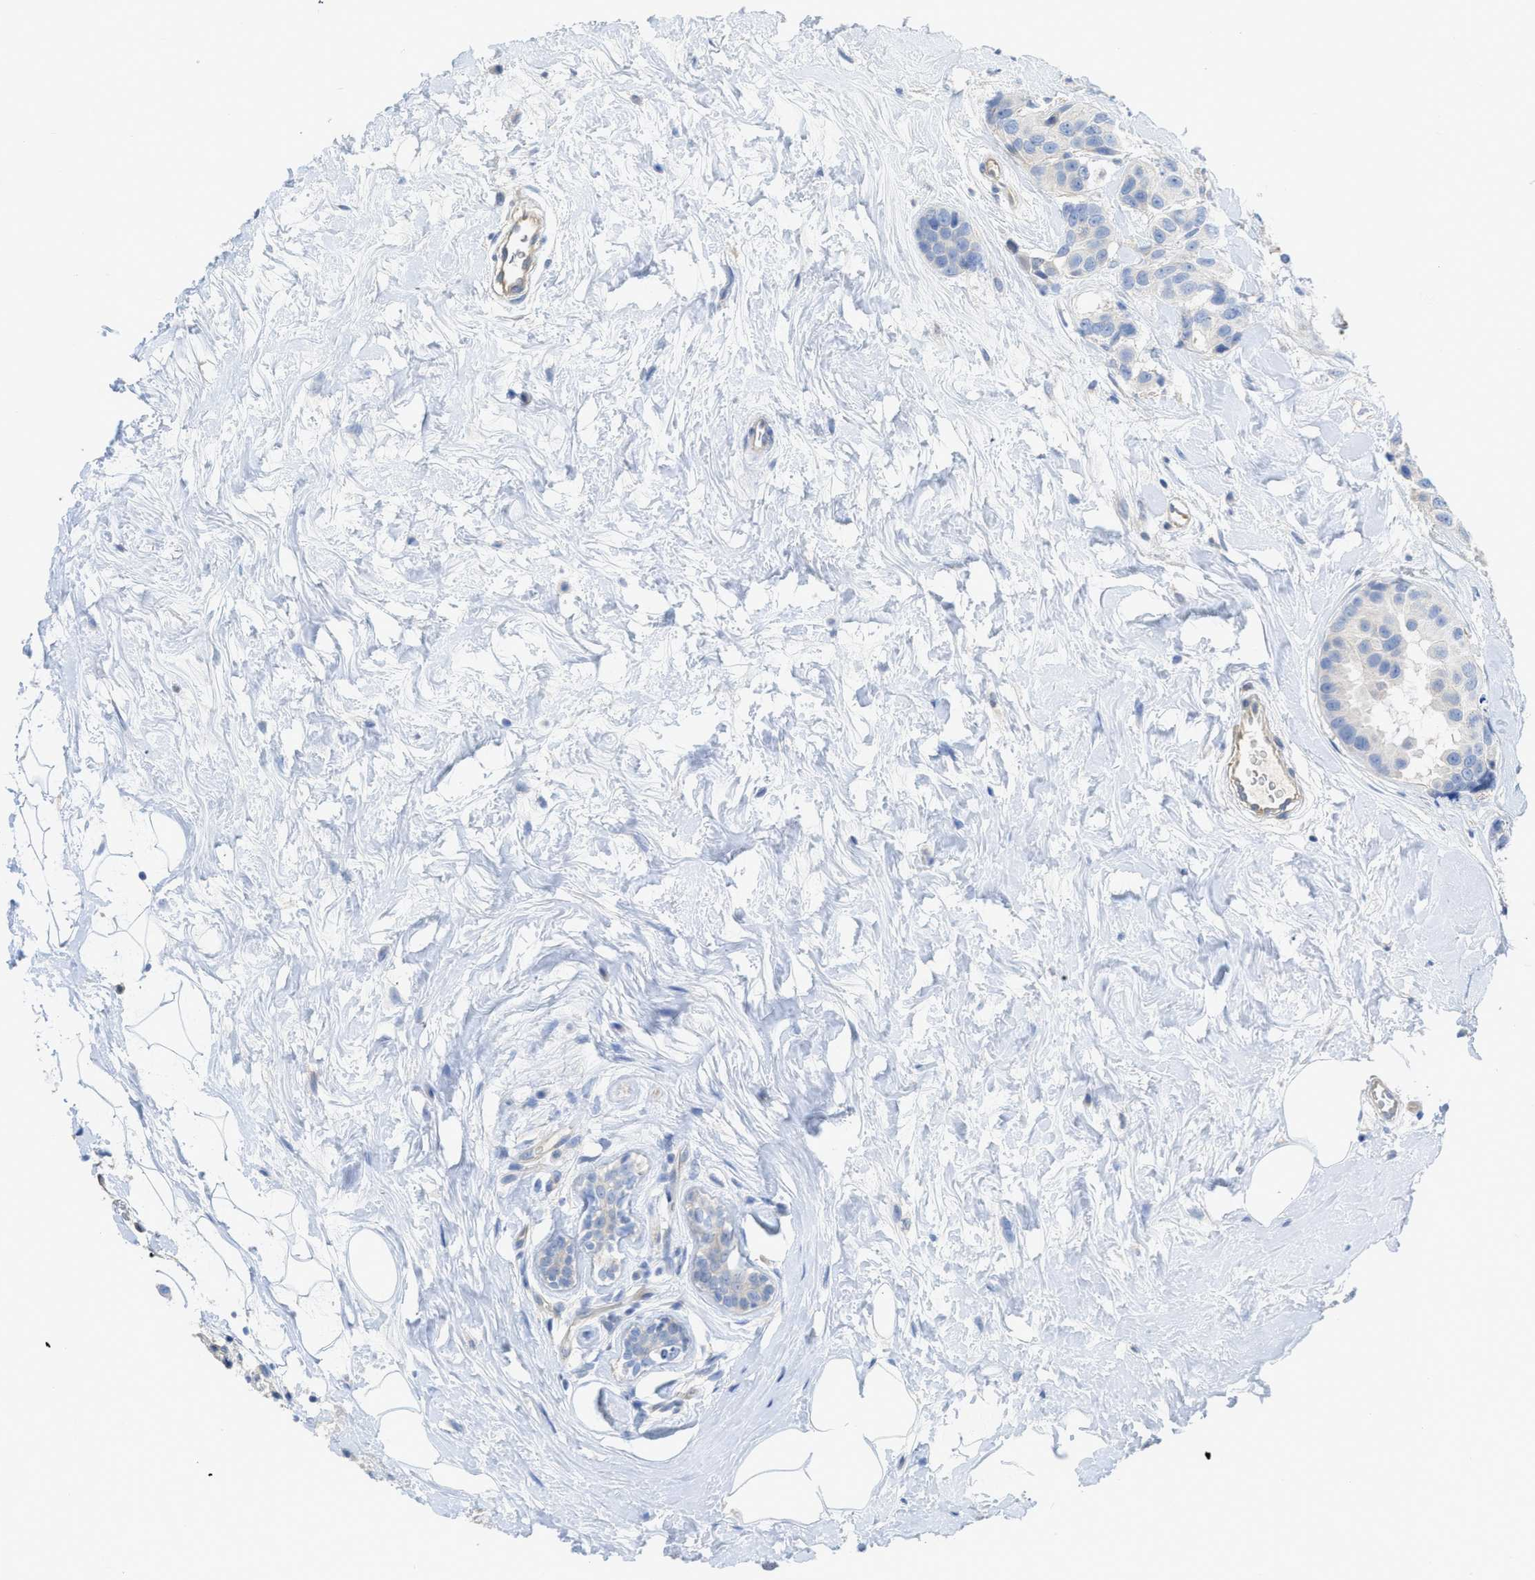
{"staining": {"intensity": "negative", "quantity": "none", "location": "none"}, "tissue": "breast cancer", "cell_type": "Tumor cells", "image_type": "cancer", "snomed": [{"axis": "morphology", "description": "Normal tissue, NOS"}, {"axis": "morphology", "description": "Duct carcinoma"}, {"axis": "topography", "description": "Breast"}], "caption": "Protein analysis of invasive ductal carcinoma (breast) demonstrates no significant positivity in tumor cells. (Stains: DAB immunohistochemistry (IHC) with hematoxylin counter stain, Microscopy: brightfield microscopy at high magnification).", "gene": "MYL3", "patient": {"sex": "female", "age": 39}}